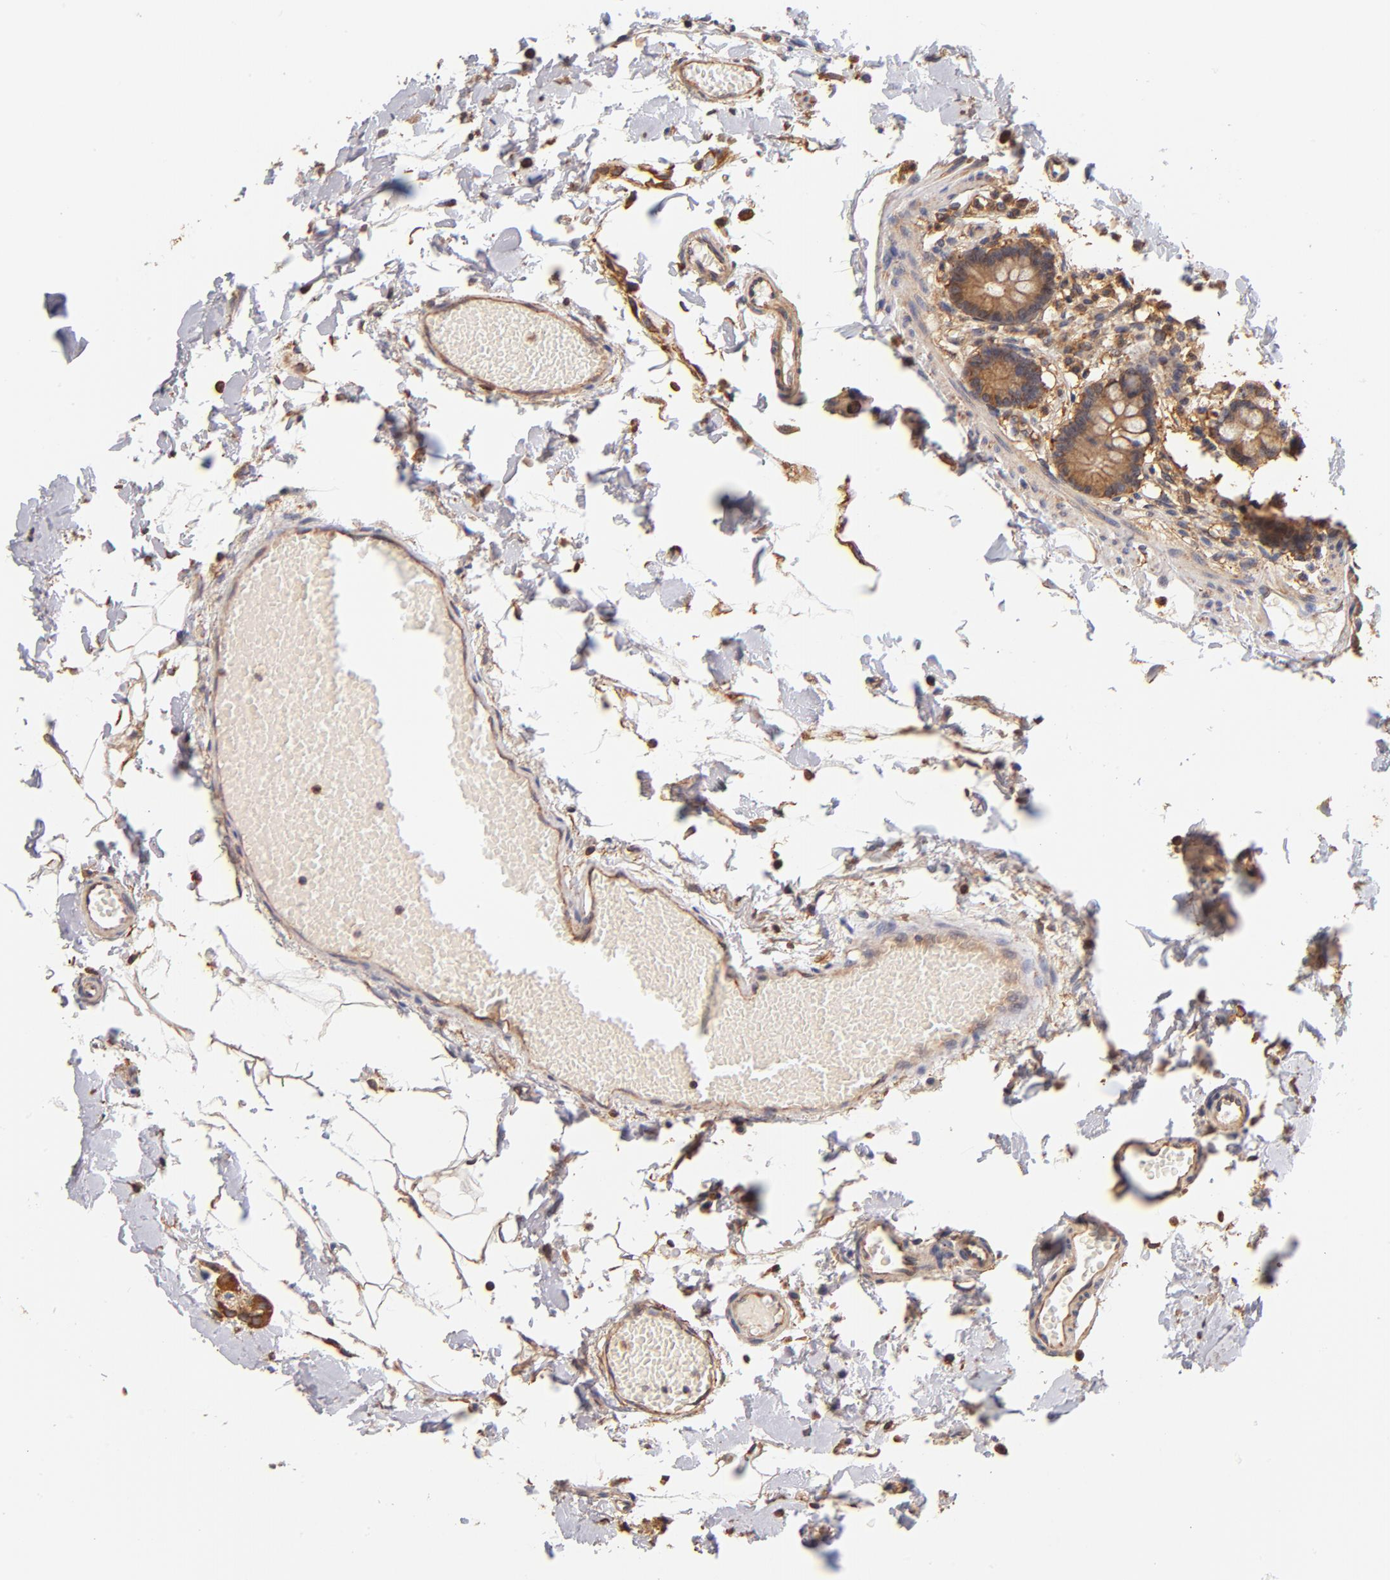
{"staining": {"intensity": "strong", "quantity": ">75%", "location": "cytoplasmic/membranous"}, "tissue": "small intestine", "cell_type": "Glandular cells", "image_type": "normal", "snomed": [{"axis": "morphology", "description": "Normal tissue, NOS"}, {"axis": "topography", "description": "Small intestine"}], "caption": "Small intestine stained with DAB IHC reveals high levels of strong cytoplasmic/membranous staining in about >75% of glandular cells. The protein of interest is shown in brown color, while the nuclei are stained blue.", "gene": "FCMR", "patient": {"sex": "female", "age": 61}}